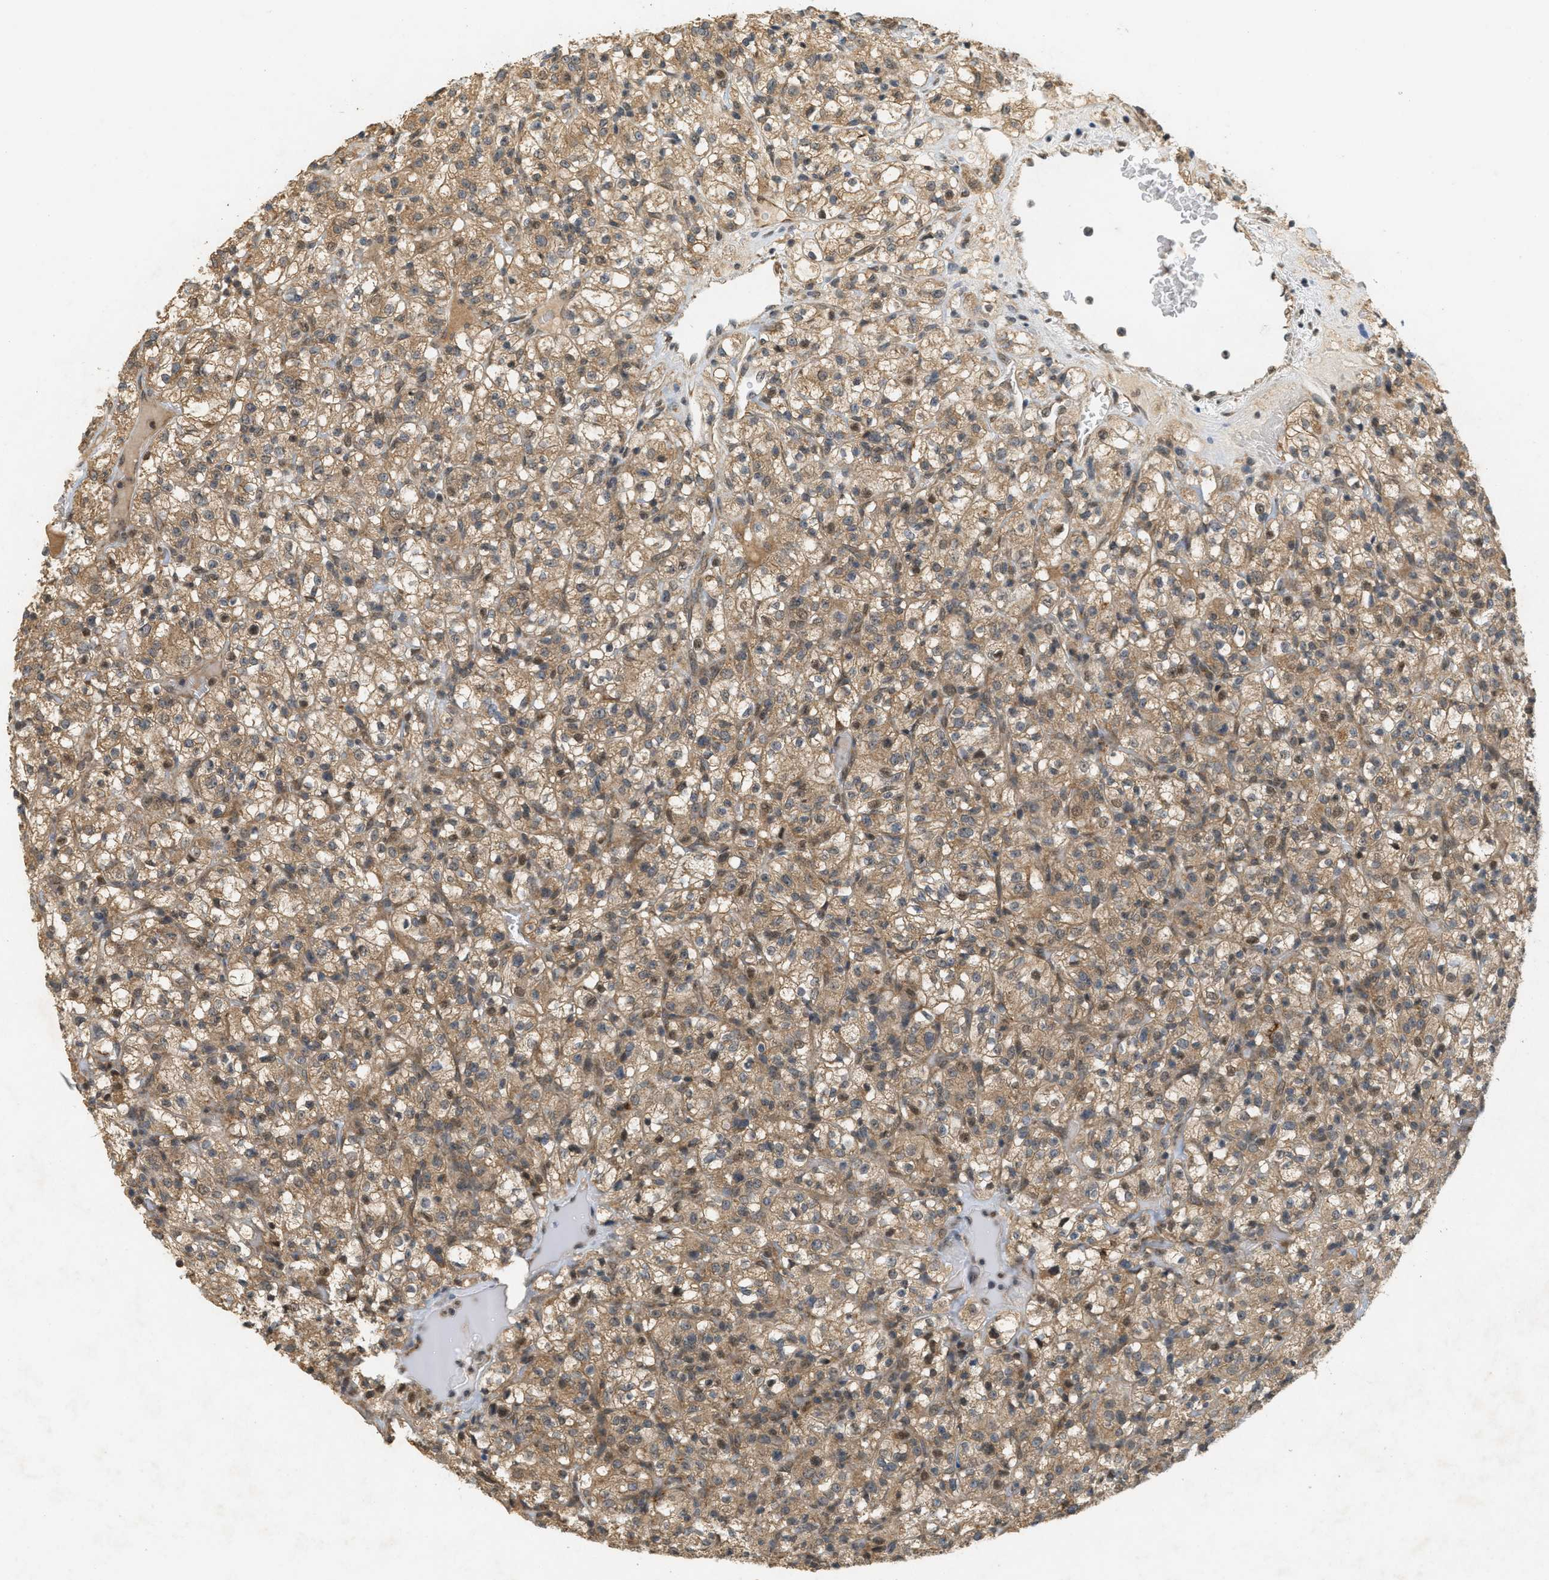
{"staining": {"intensity": "moderate", "quantity": ">75%", "location": "cytoplasmic/membranous,nuclear"}, "tissue": "renal cancer", "cell_type": "Tumor cells", "image_type": "cancer", "snomed": [{"axis": "morphology", "description": "Normal tissue, NOS"}, {"axis": "morphology", "description": "Adenocarcinoma, NOS"}, {"axis": "topography", "description": "Kidney"}], "caption": "Renal cancer (adenocarcinoma) tissue reveals moderate cytoplasmic/membranous and nuclear positivity in about >75% of tumor cells, visualized by immunohistochemistry.", "gene": "PRKD1", "patient": {"sex": "female", "age": 72}}